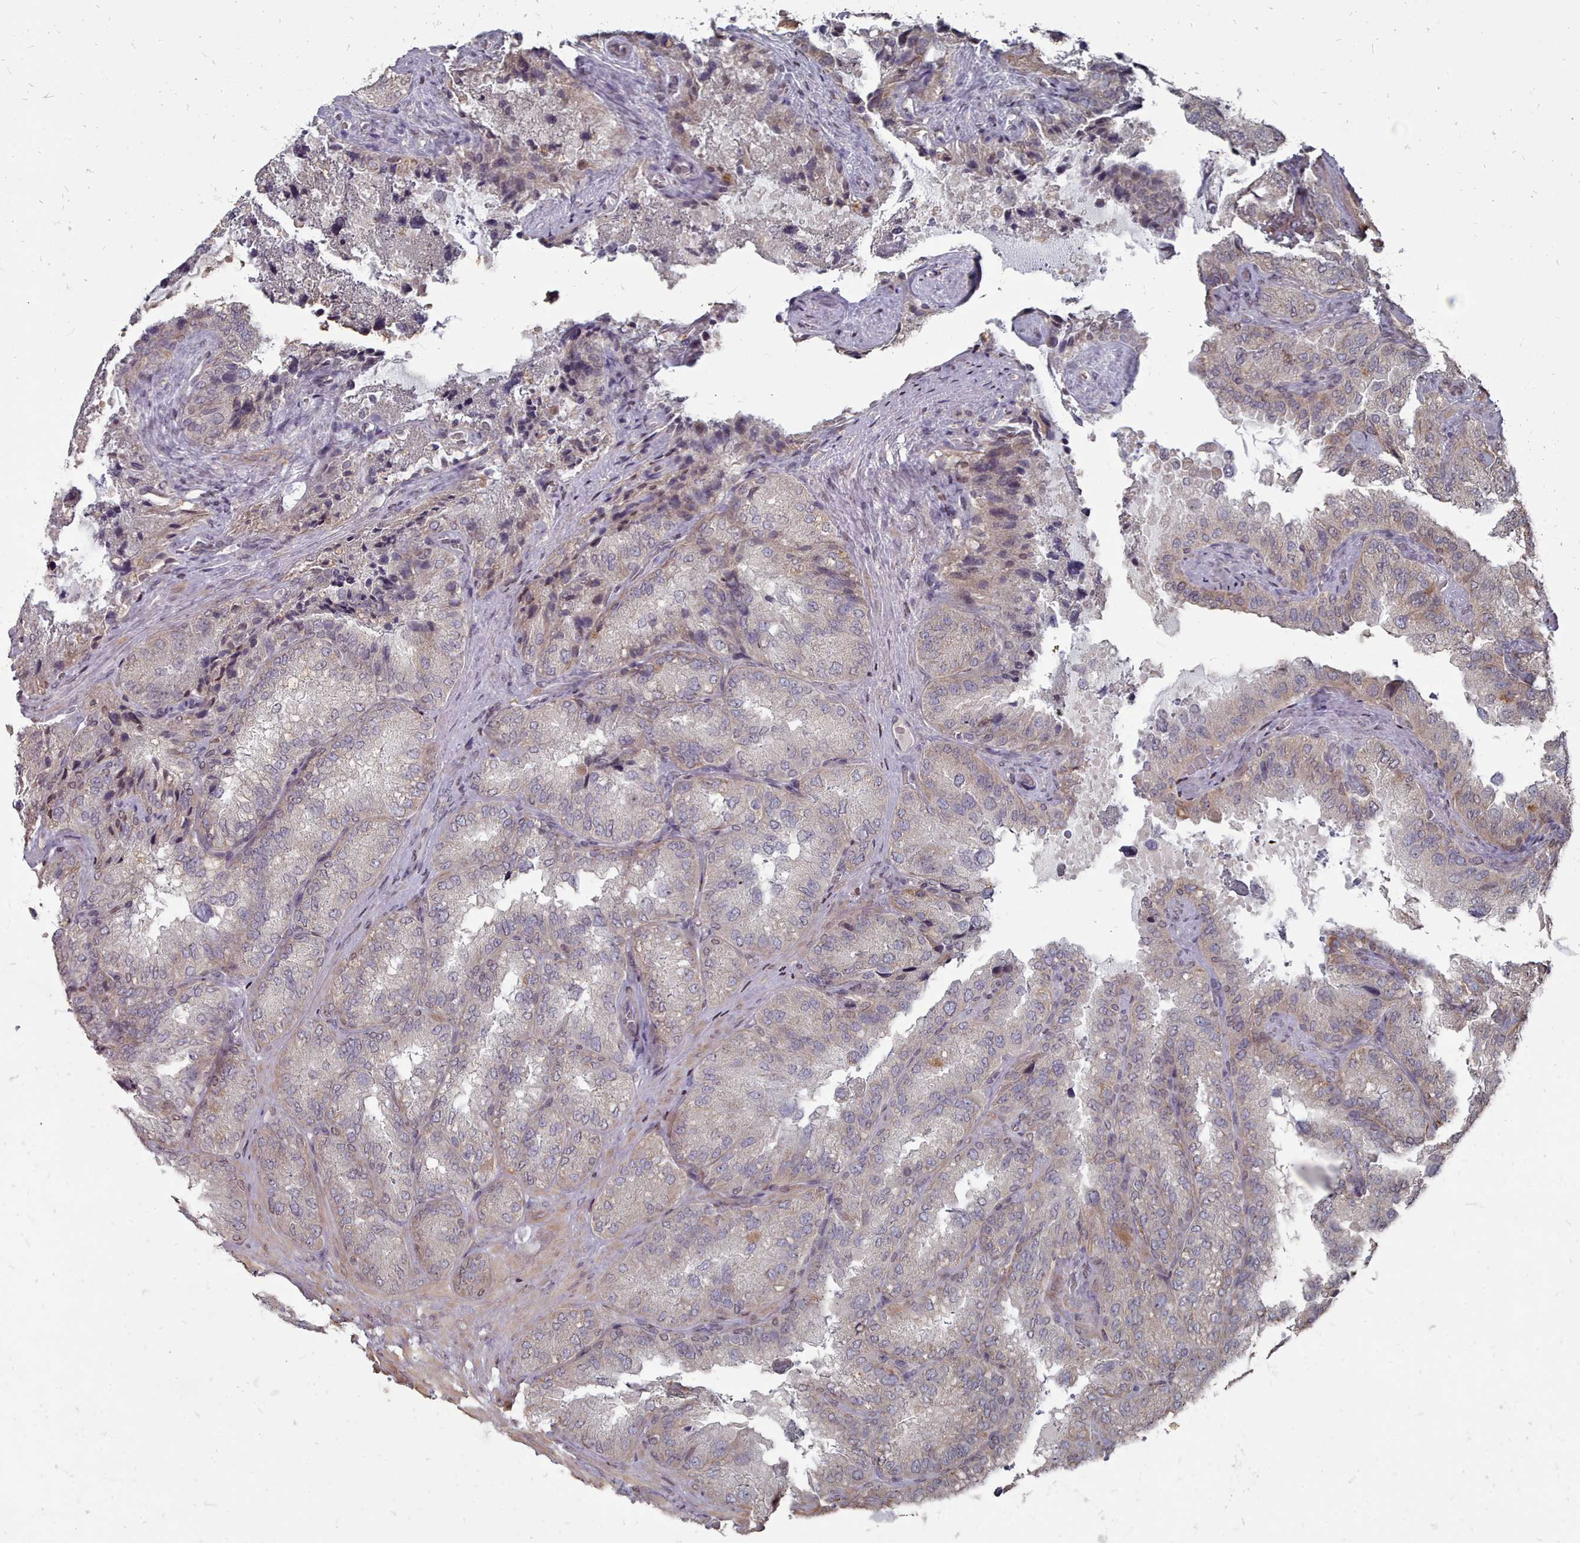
{"staining": {"intensity": "weak", "quantity": "<25%", "location": "cytoplasmic/membranous"}, "tissue": "seminal vesicle", "cell_type": "Glandular cells", "image_type": "normal", "snomed": [{"axis": "morphology", "description": "Normal tissue, NOS"}, {"axis": "topography", "description": "Seminal veicle"}], "caption": "DAB (3,3'-diaminobenzidine) immunohistochemical staining of benign human seminal vesicle exhibits no significant expression in glandular cells.", "gene": "ACKR3", "patient": {"sex": "male", "age": 58}}